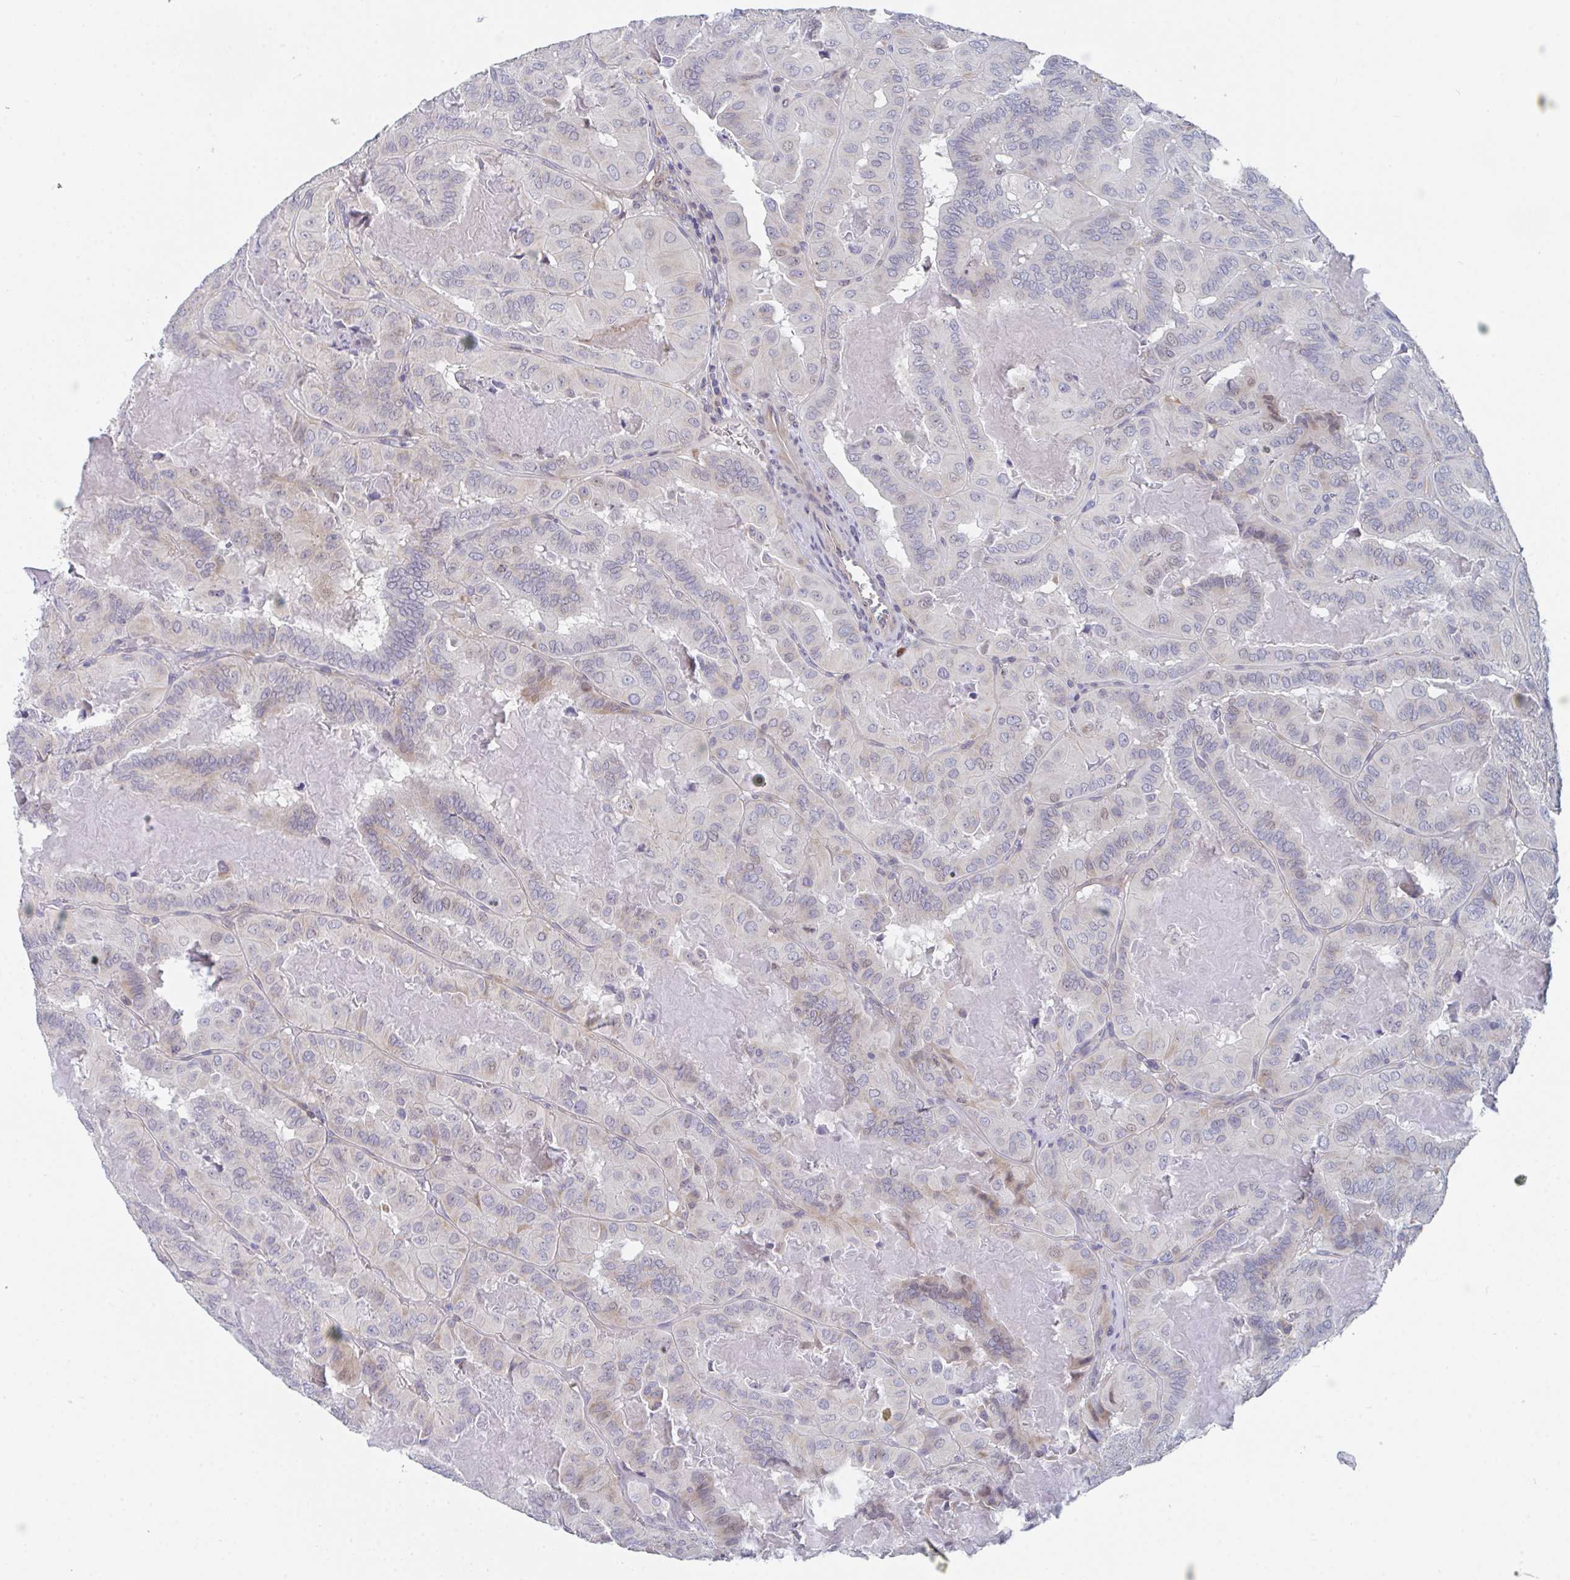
{"staining": {"intensity": "weak", "quantity": "<25%", "location": "cytoplasmic/membranous,nuclear"}, "tissue": "thyroid cancer", "cell_type": "Tumor cells", "image_type": "cancer", "snomed": [{"axis": "morphology", "description": "Papillary adenocarcinoma, NOS"}, {"axis": "topography", "description": "Thyroid gland"}], "caption": "An immunohistochemistry histopathology image of thyroid cancer (papillary adenocarcinoma) is shown. There is no staining in tumor cells of thyroid cancer (papillary adenocarcinoma). The staining was performed using DAB (3,3'-diaminobenzidine) to visualize the protein expression in brown, while the nuclei were stained in blue with hematoxylin (Magnification: 20x).", "gene": "CENPT", "patient": {"sex": "female", "age": 46}}